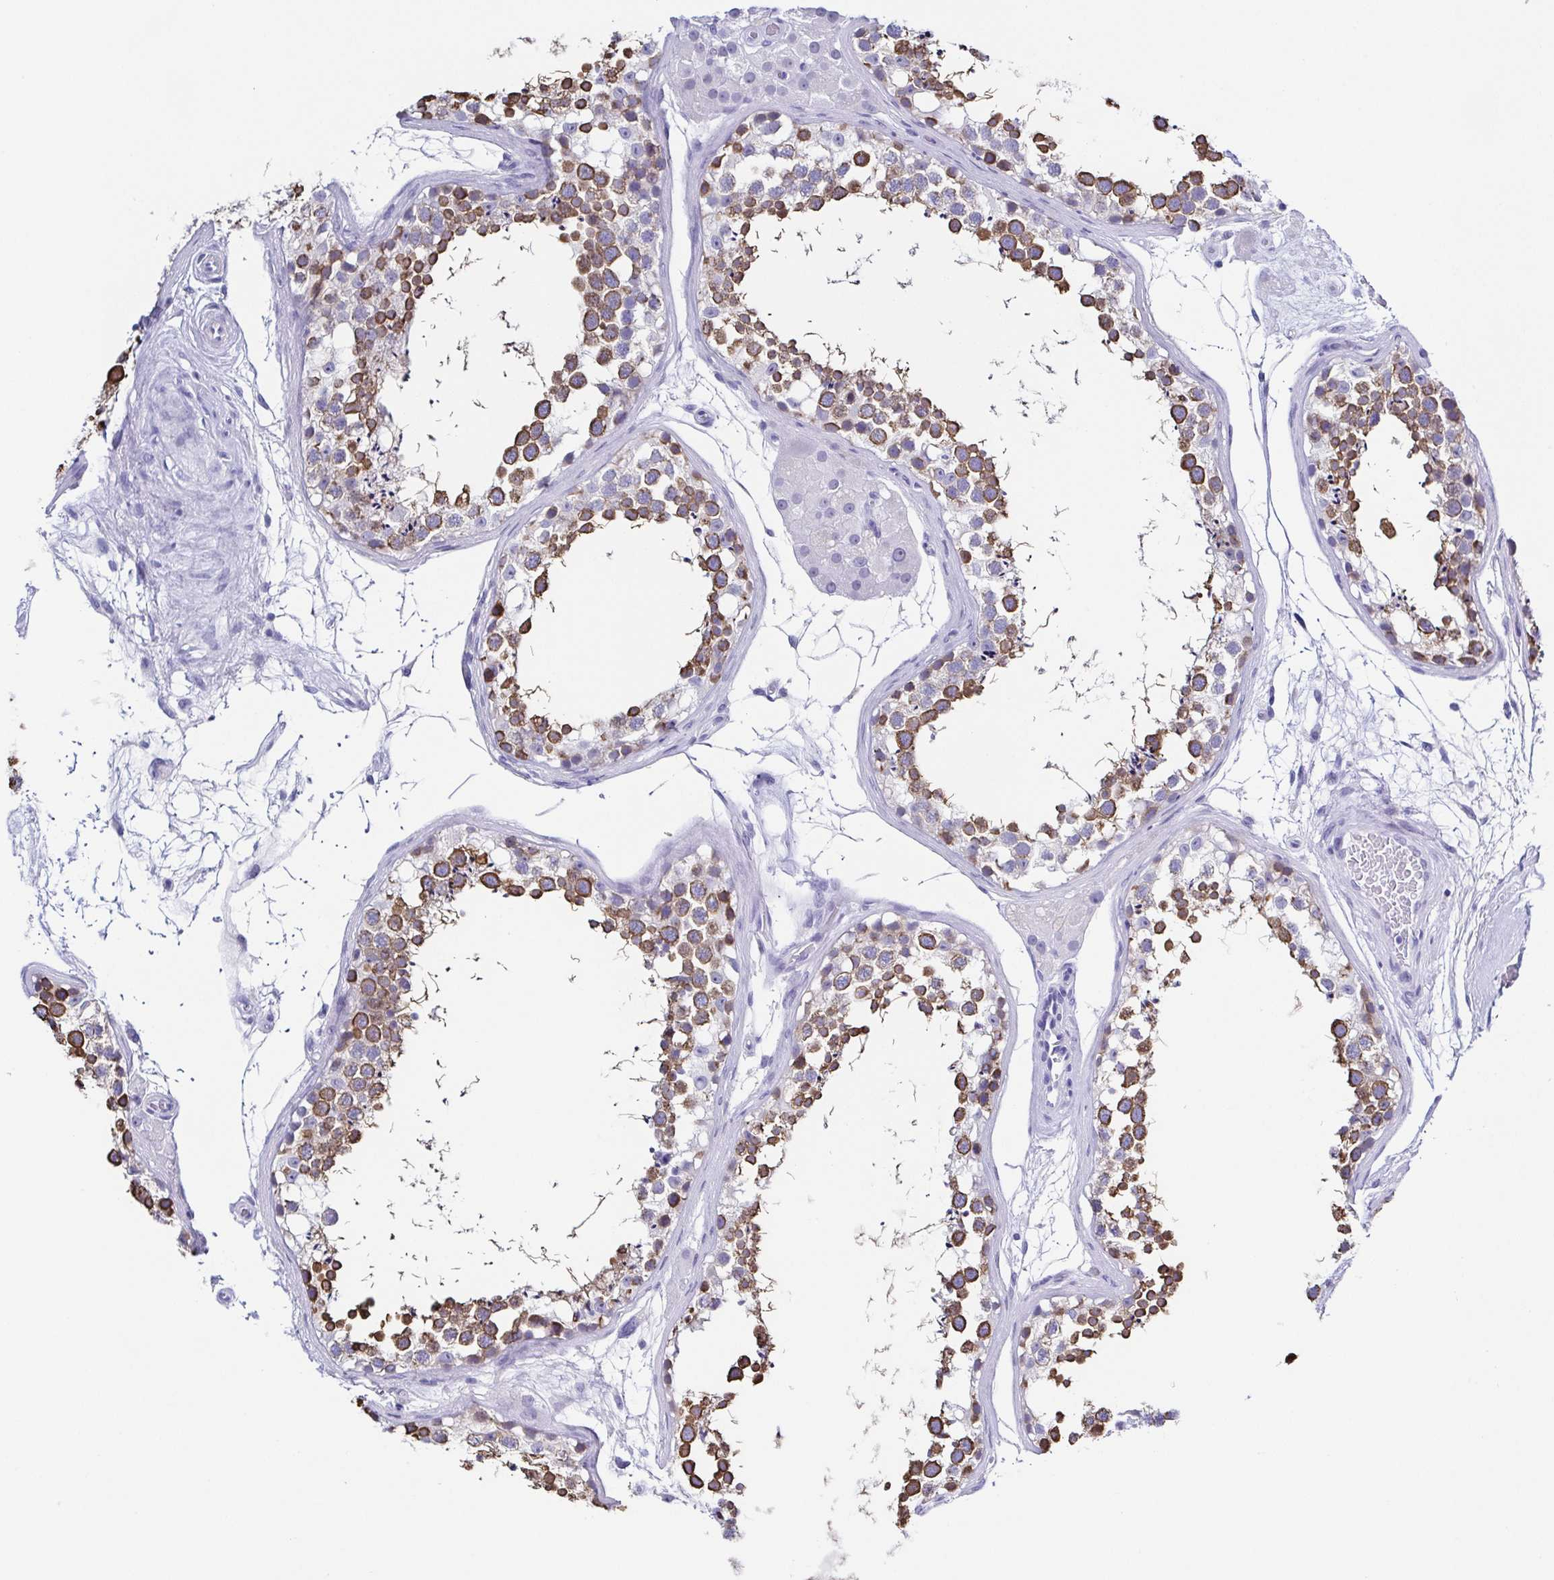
{"staining": {"intensity": "moderate", "quantity": "25%-75%", "location": "cytoplasmic/membranous"}, "tissue": "testis", "cell_type": "Cells in seminiferous ducts", "image_type": "normal", "snomed": [{"axis": "morphology", "description": "Normal tissue, NOS"}, {"axis": "morphology", "description": "Seminoma, NOS"}, {"axis": "topography", "description": "Testis"}], "caption": "Cells in seminiferous ducts reveal medium levels of moderate cytoplasmic/membranous staining in about 25%-75% of cells in unremarkable human testis. Using DAB (3,3'-diaminobenzidine) (brown) and hematoxylin (blue) stains, captured at high magnification using brightfield microscopy.", "gene": "TNNT2", "patient": {"sex": "male", "age": 65}}